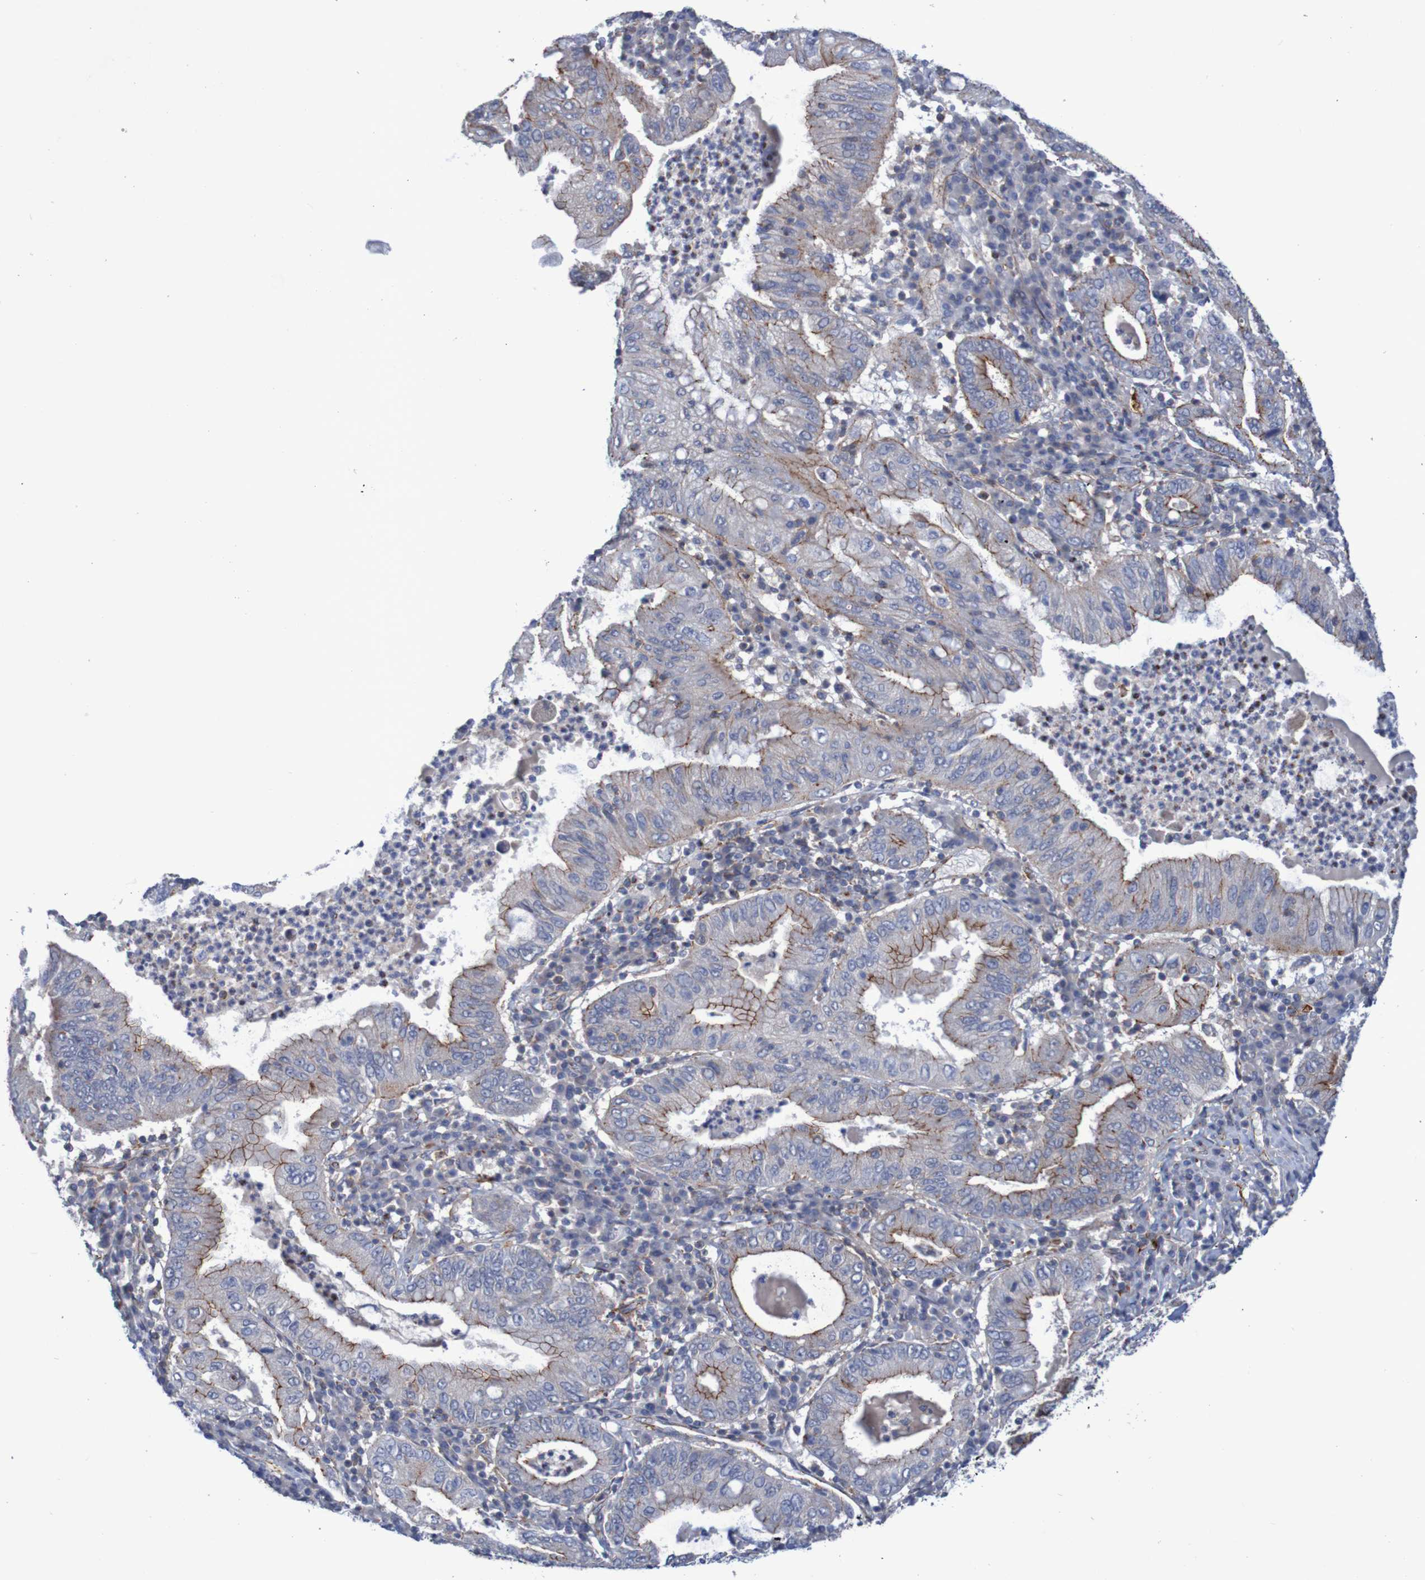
{"staining": {"intensity": "moderate", "quantity": "25%-75%", "location": "cytoplasmic/membranous"}, "tissue": "stomach cancer", "cell_type": "Tumor cells", "image_type": "cancer", "snomed": [{"axis": "morphology", "description": "Normal tissue, NOS"}, {"axis": "morphology", "description": "Adenocarcinoma, NOS"}, {"axis": "topography", "description": "Esophagus"}, {"axis": "topography", "description": "Stomach, upper"}, {"axis": "topography", "description": "Peripheral nerve tissue"}], "caption": "Protein staining displays moderate cytoplasmic/membranous staining in about 25%-75% of tumor cells in stomach cancer (adenocarcinoma). The staining was performed using DAB to visualize the protein expression in brown, while the nuclei were stained in blue with hematoxylin (Magnification: 20x).", "gene": "NECTIN2", "patient": {"sex": "male", "age": 62}}